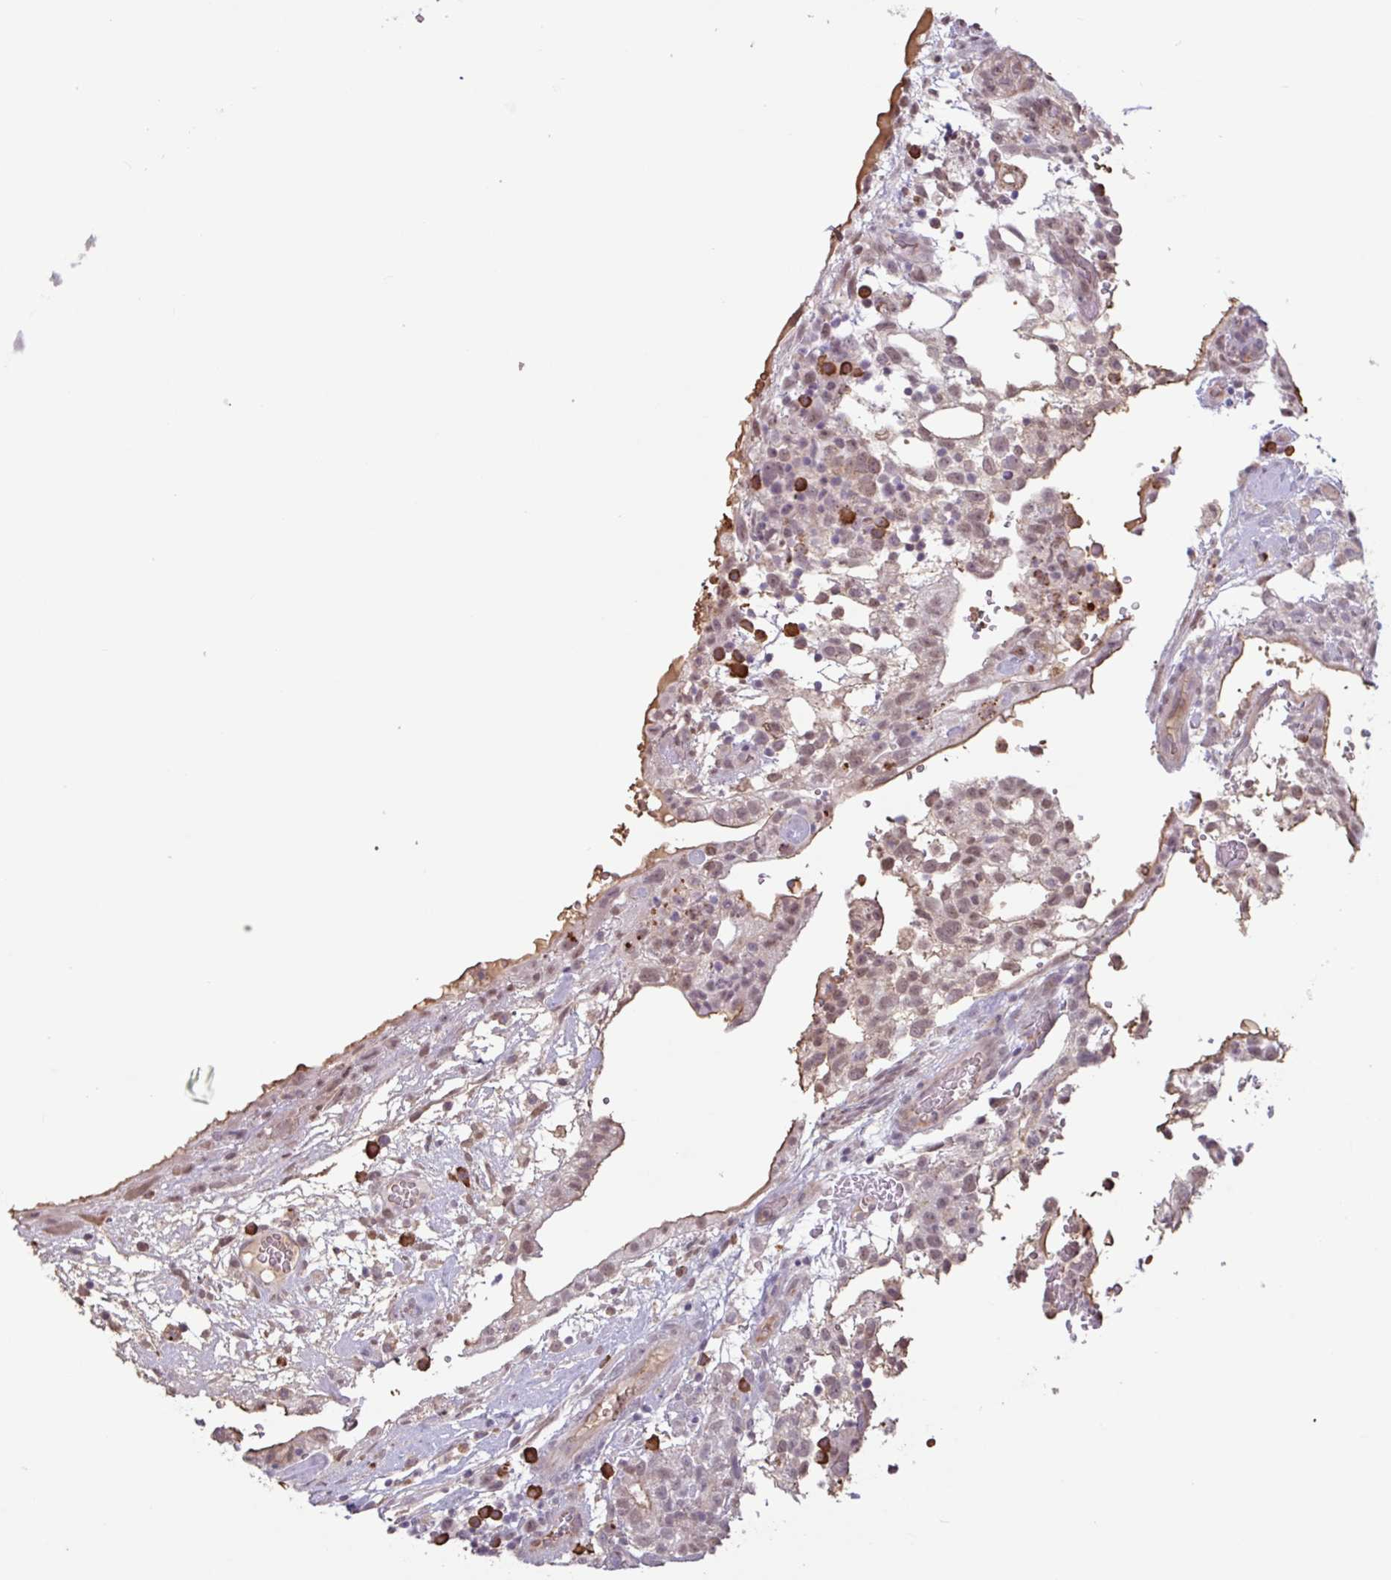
{"staining": {"intensity": "weak", "quantity": ">75%", "location": "cytoplasmic/membranous,nuclear"}, "tissue": "testis cancer", "cell_type": "Tumor cells", "image_type": "cancer", "snomed": [{"axis": "morphology", "description": "Carcinoma, Embryonal, NOS"}, {"axis": "topography", "description": "Testis"}], "caption": "A low amount of weak cytoplasmic/membranous and nuclear staining is appreciated in approximately >75% of tumor cells in testis embryonal carcinoma tissue.", "gene": "TAF1D", "patient": {"sex": "male", "age": 32}}